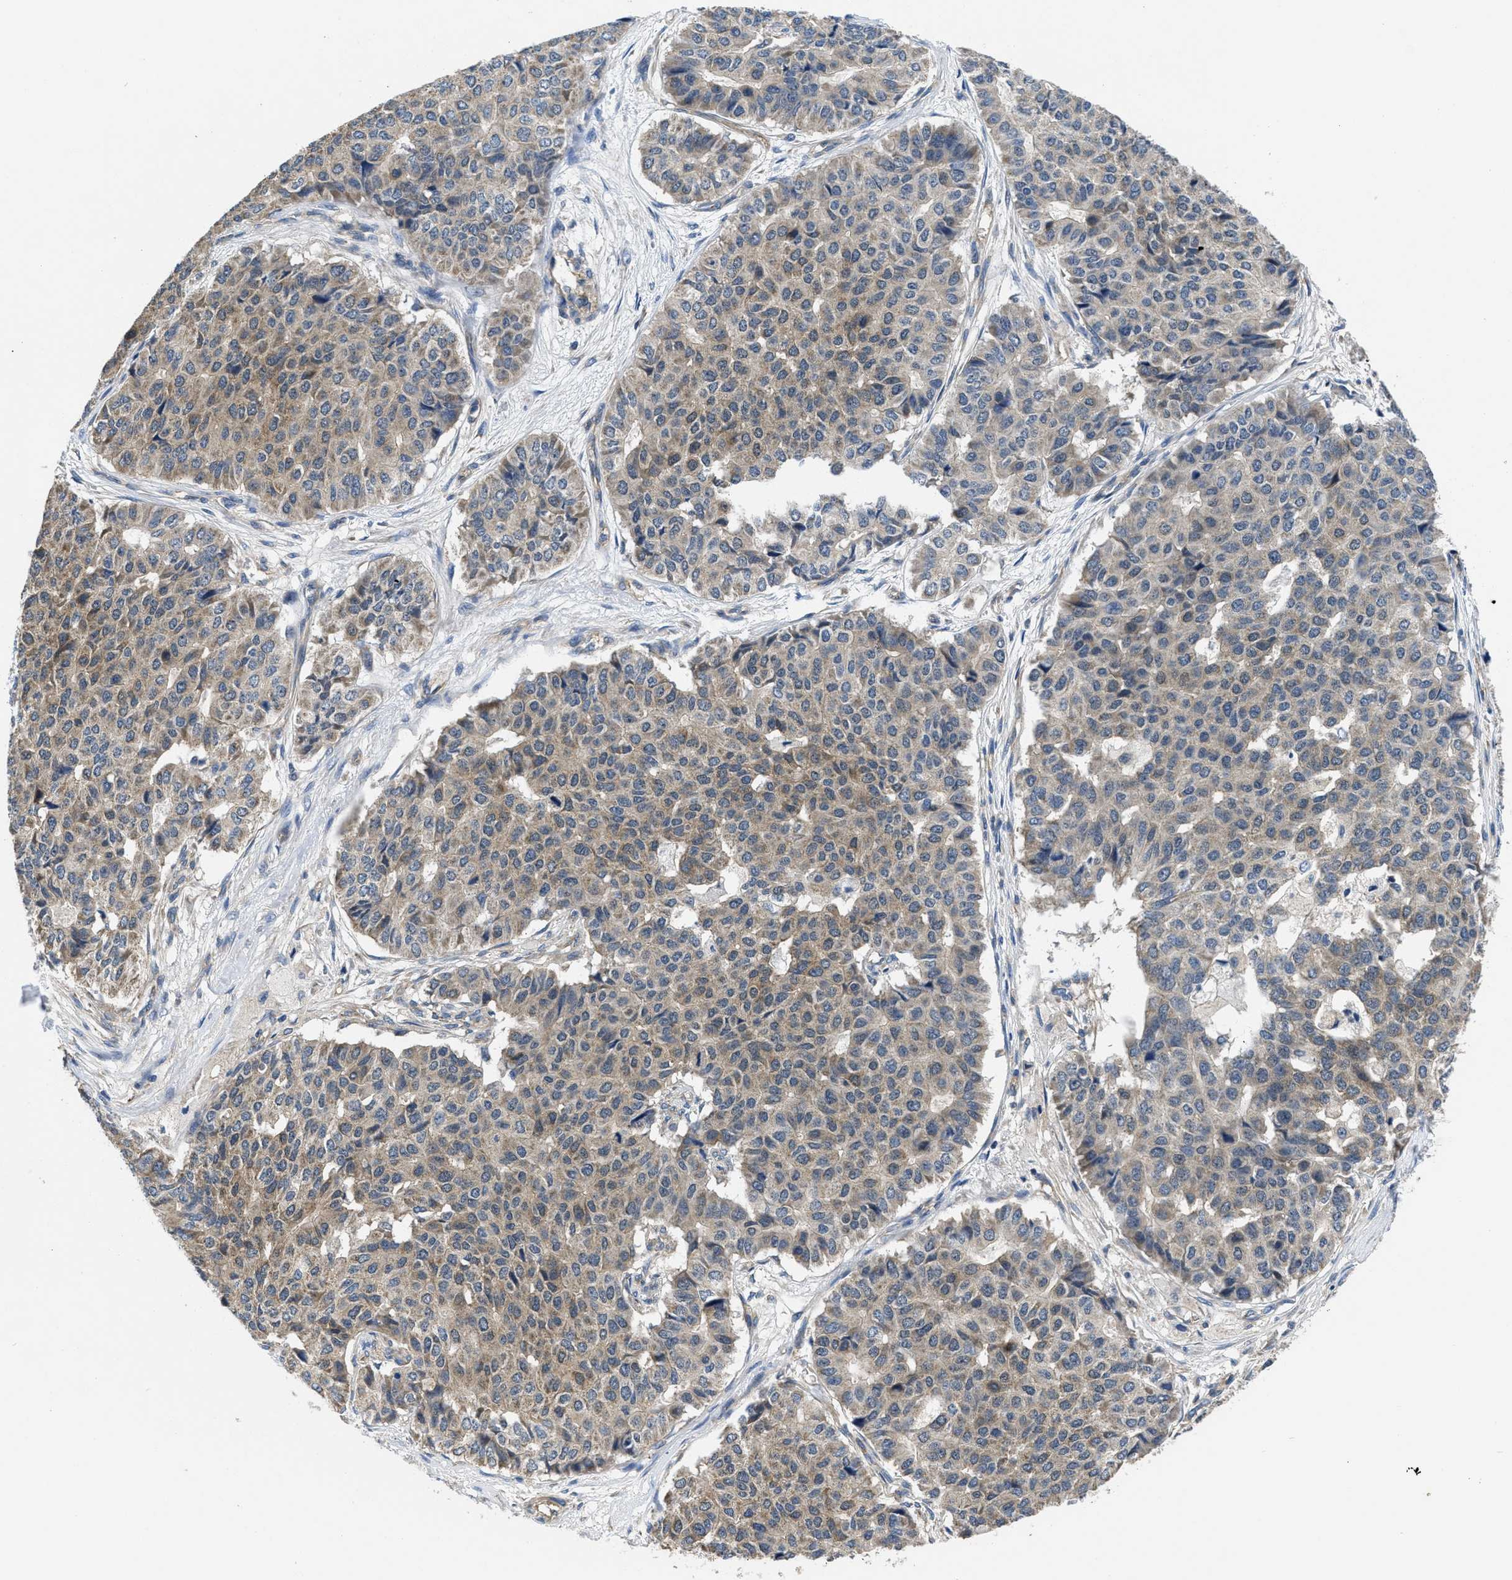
{"staining": {"intensity": "weak", "quantity": "25%-75%", "location": "cytoplasmic/membranous"}, "tissue": "pancreatic cancer", "cell_type": "Tumor cells", "image_type": "cancer", "snomed": [{"axis": "morphology", "description": "Adenocarcinoma, NOS"}, {"axis": "topography", "description": "Pancreas"}], "caption": "High-magnification brightfield microscopy of pancreatic cancer (adenocarcinoma) stained with DAB (3,3'-diaminobenzidine) (brown) and counterstained with hematoxylin (blue). tumor cells exhibit weak cytoplasmic/membranous positivity is present in about25%-75% of cells.", "gene": "GALK1", "patient": {"sex": "male", "age": 50}}